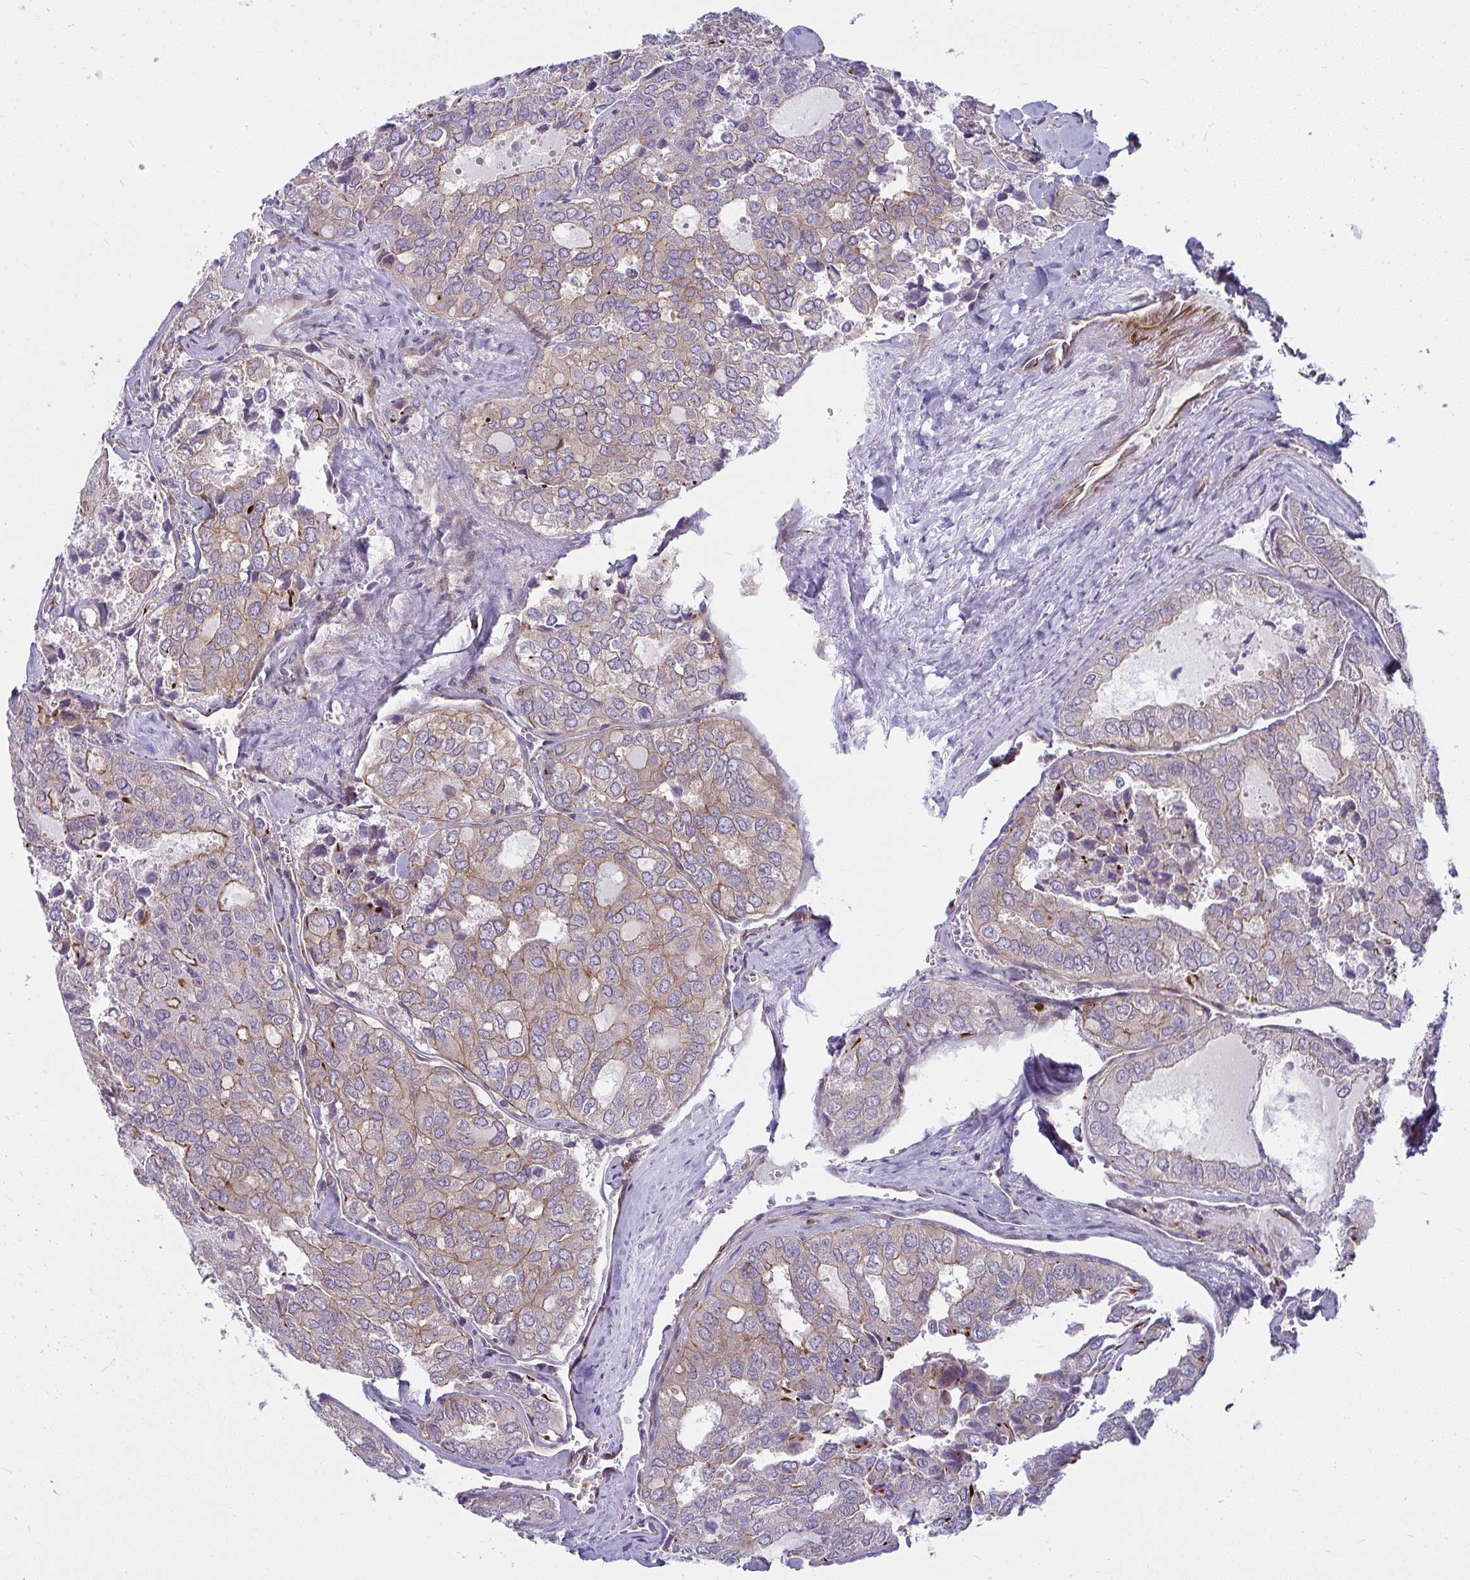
{"staining": {"intensity": "weak", "quantity": "25%-75%", "location": "cytoplasmic/membranous"}, "tissue": "thyroid cancer", "cell_type": "Tumor cells", "image_type": "cancer", "snomed": [{"axis": "morphology", "description": "Follicular adenoma carcinoma, NOS"}, {"axis": "topography", "description": "Thyroid gland"}], "caption": "Immunohistochemistry photomicrograph of human follicular adenoma carcinoma (thyroid) stained for a protein (brown), which reveals low levels of weak cytoplasmic/membranous expression in about 25%-75% of tumor cells.", "gene": "IFIT3", "patient": {"sex": "male", "age": 75}}